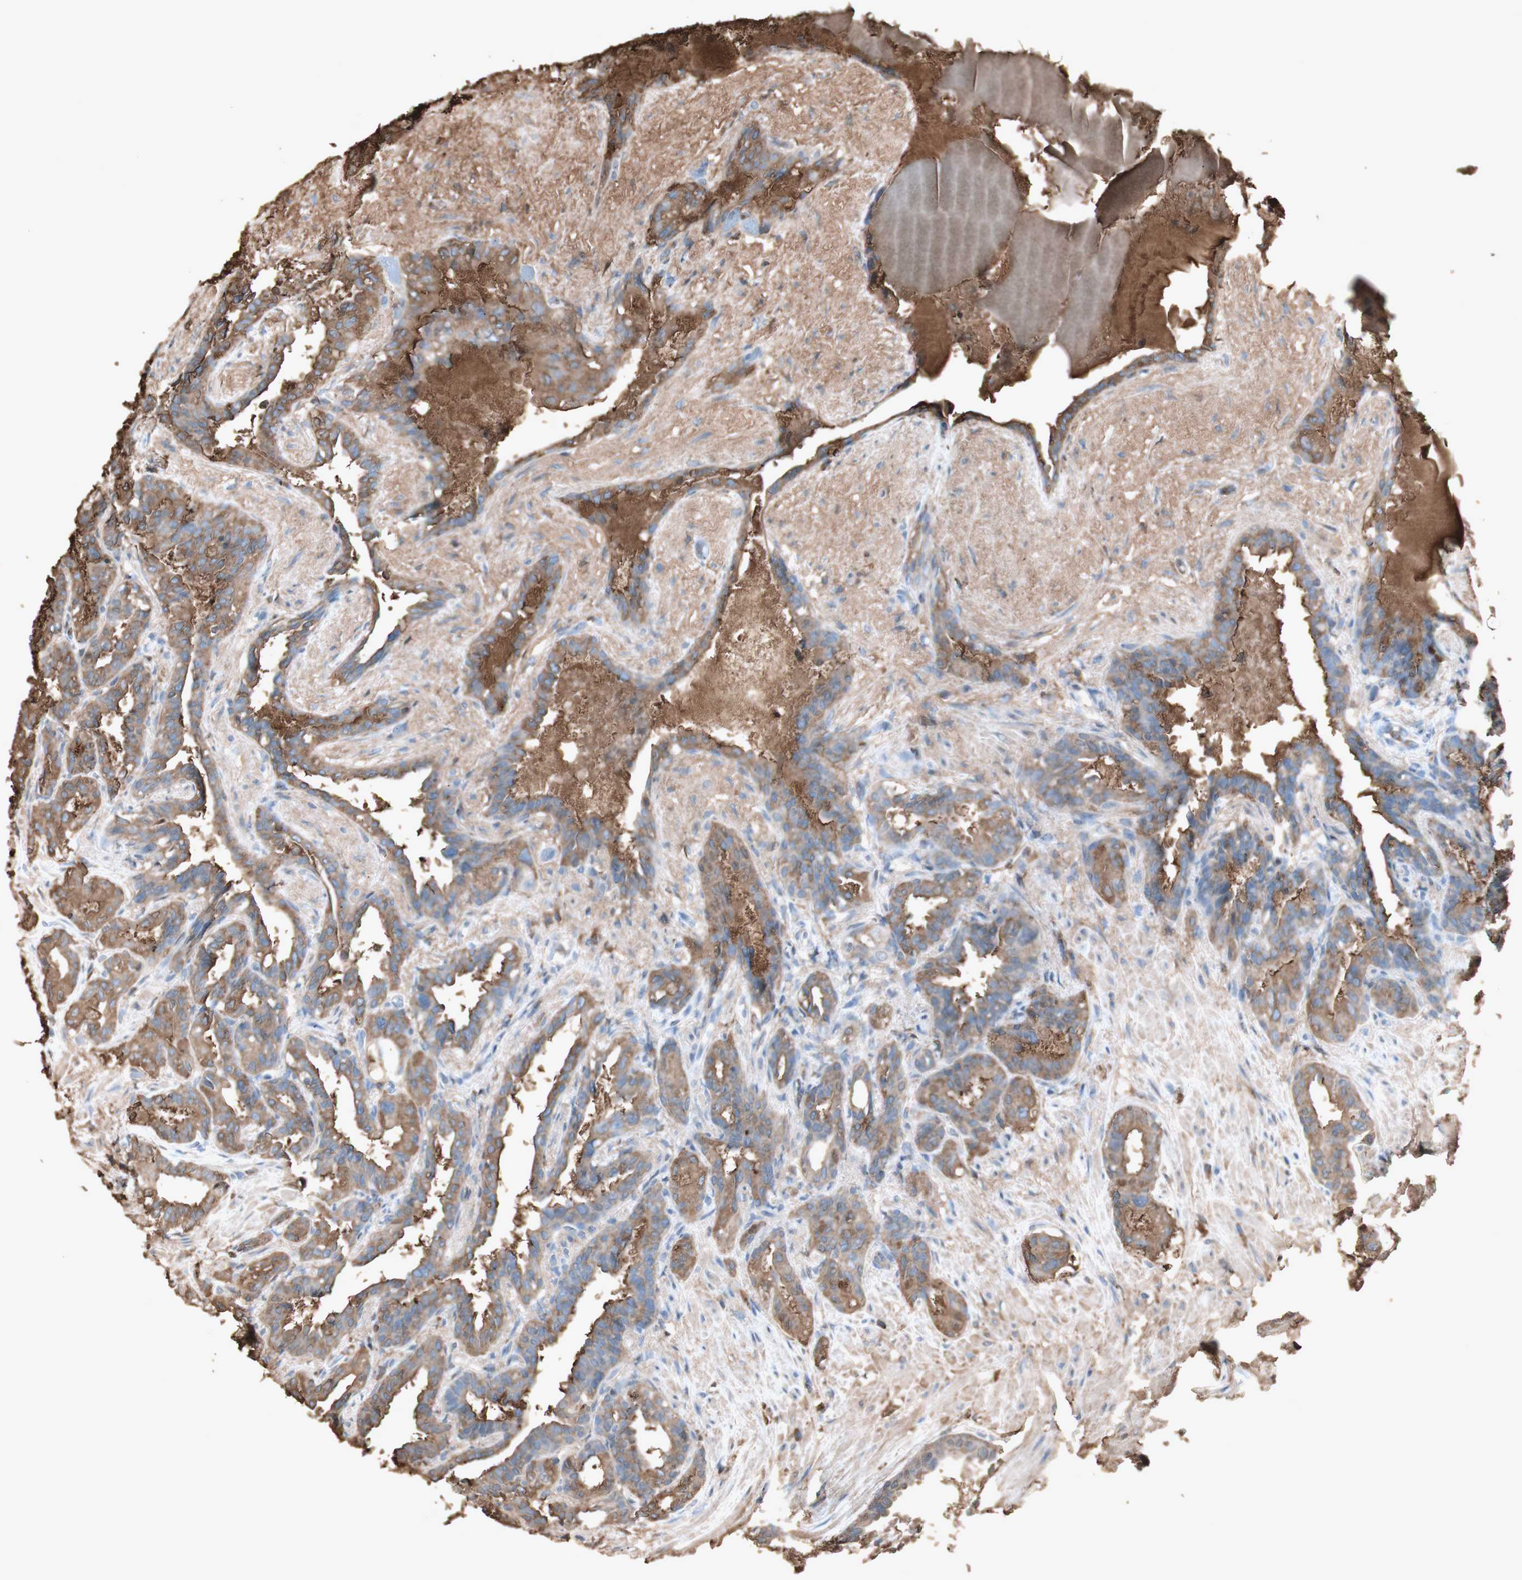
{"staining": {"intensity": "moderate", "quantity": "25%-75%", "location": "cytoplasmic/membranous"}, "tissue": "seminal vesicle", "cell_type": "Glandular cells", "image_type": "normal", "snomed": [{"axis": "morphology", "description": "Normal tissue, NOS"}, {"axis": "topography", "description": "Seminal veicle"}], "caption": "DAB immunohistochemical staining of normal human seminal vesicle displays moderate cytoplasmic/membranous protein staining in approximately 25%-75% of glandular cells.", "gene": "MMP14", "patient": {"sex": "male", "age": 61}}